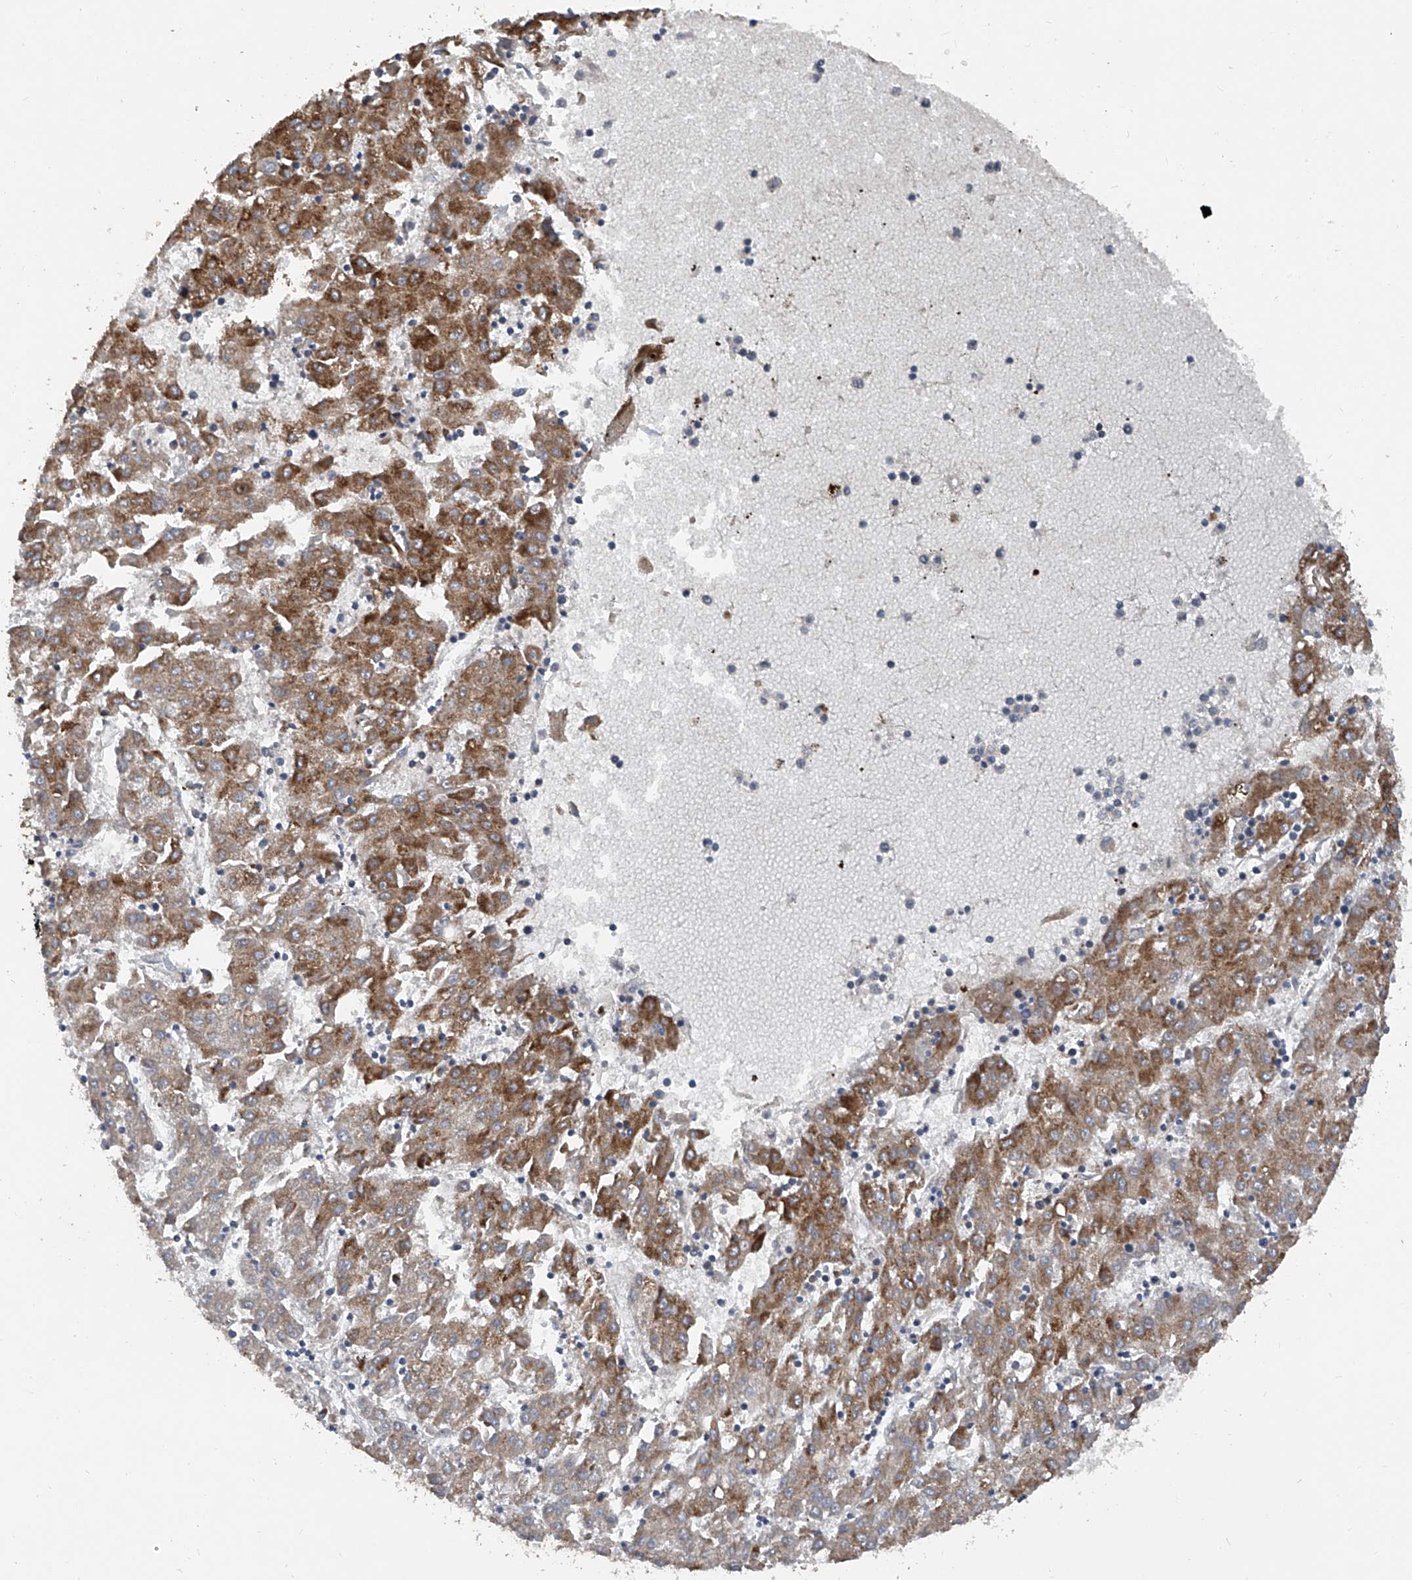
{"staining": {"intensity": "moderate", "quantity": ">75%", "location": "cytoplasmic/membranous"}, "tissue": "liver cancer", "cell_type": "Tumor cells", "image_type": "cancer", "snomed": [{"axis": "morphology", "description": "Carcinoma, Hepatocellular, NOS"}, {"axis": "topography", "description": "Liver"}], "caption": "IHC (DAB (3,3'-diaminobenzidine)) staining of liver cancer displays moderate cytoplasmic/membranous protein staining in approximately >75% of tumor cells.", "gene": "BCKDHB", "patient": {"sex": "male", "age": 72}}